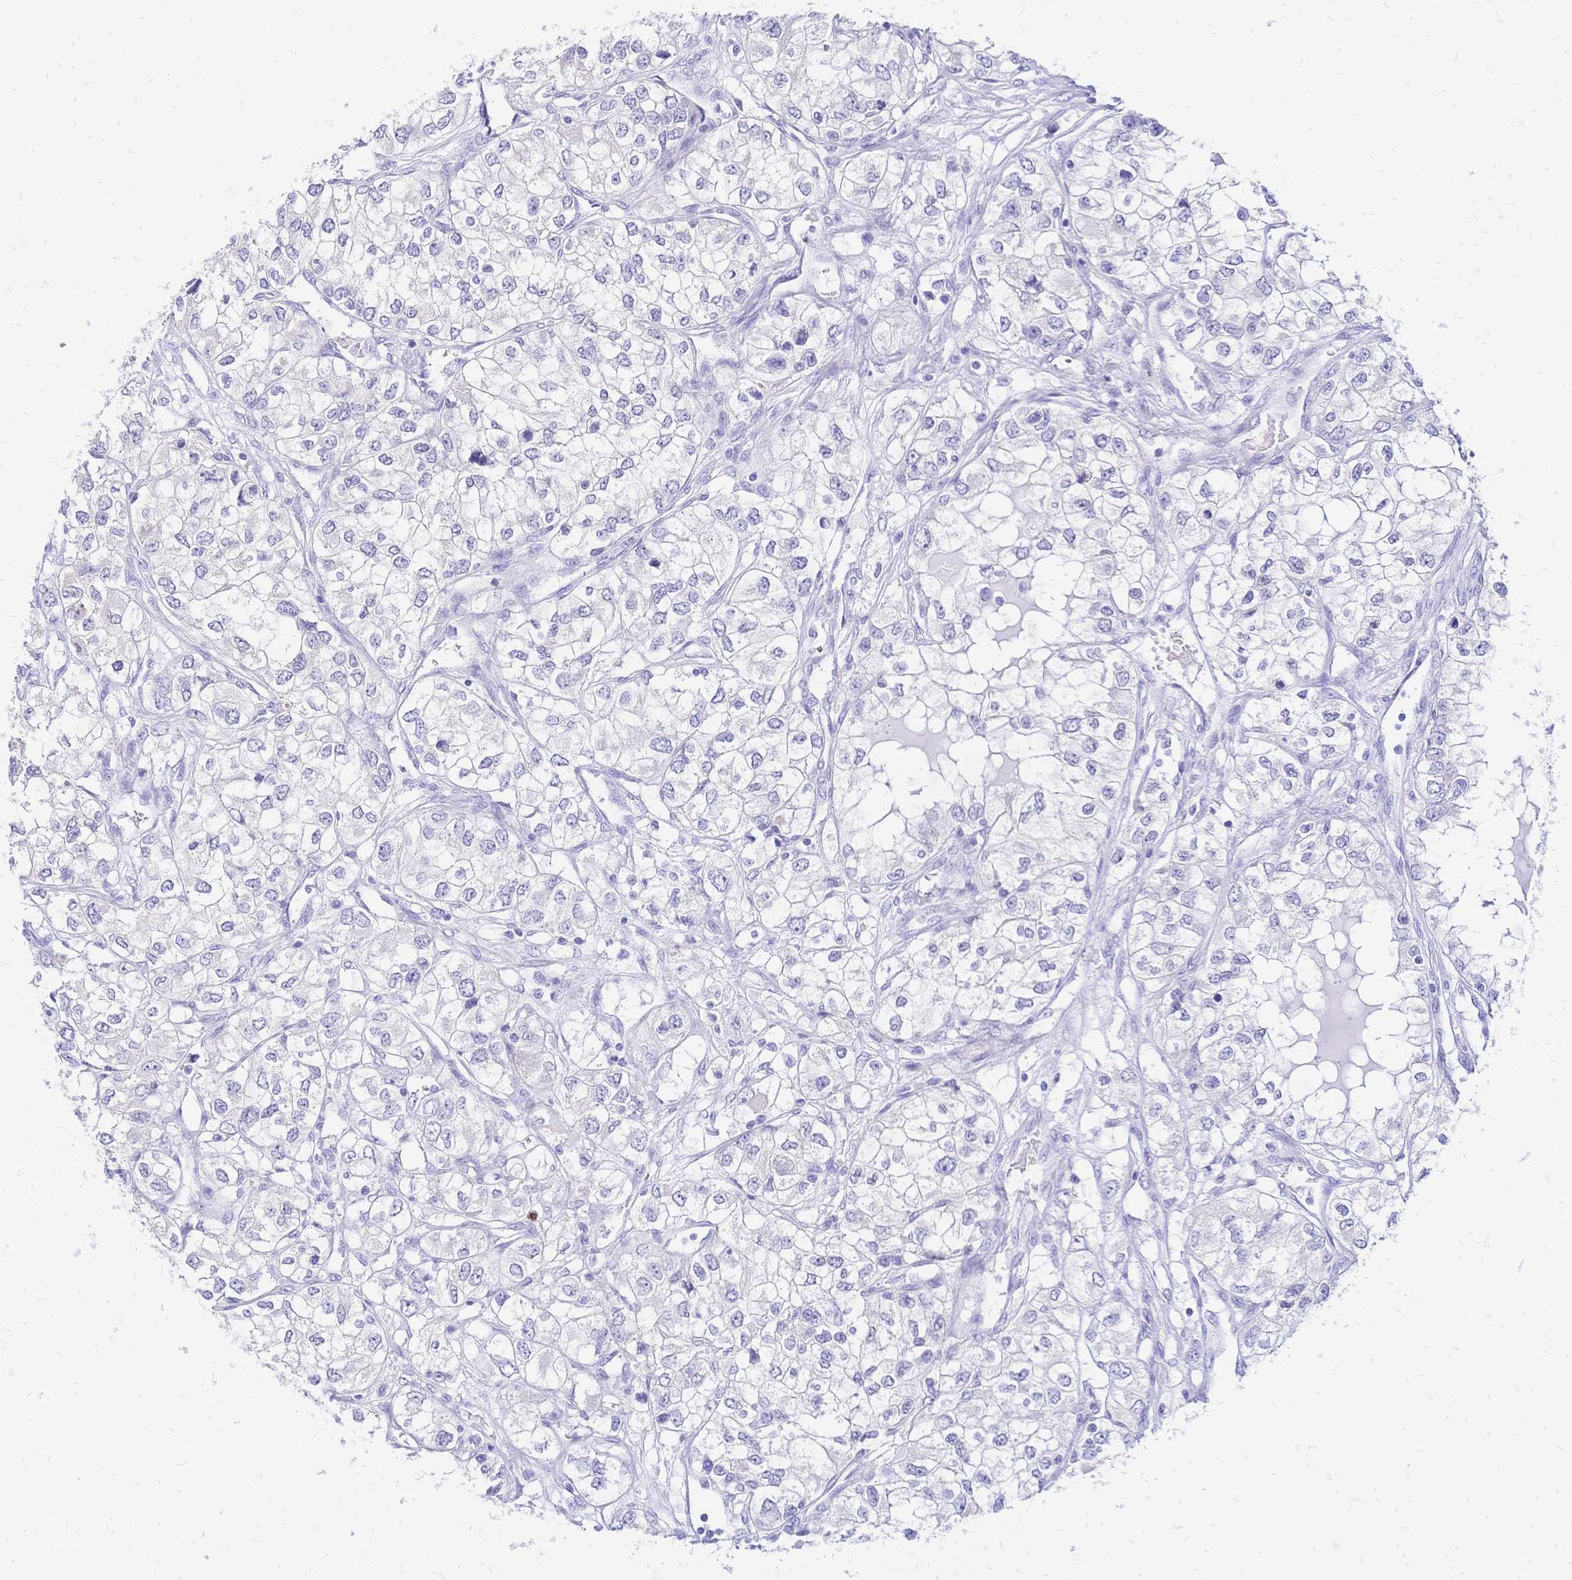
{"staining": {"intensity": "negative", "quantity": "none", "location": "none"}, "tissue": "renal cancer", "cell_type": "Tumor cells", "image_type": "cancer", "snomed": [{"axis": "morphology", "description": "Adenocarcinoma, NOS"}, {"axis": "topography", "description": "Kidney"}], "caption": "Renal cancer was stained to show a protein in brown. There is no significant staining in tumor cells.", "gene": "GRB7", "patient": {"sex": "female", "age": 59}}